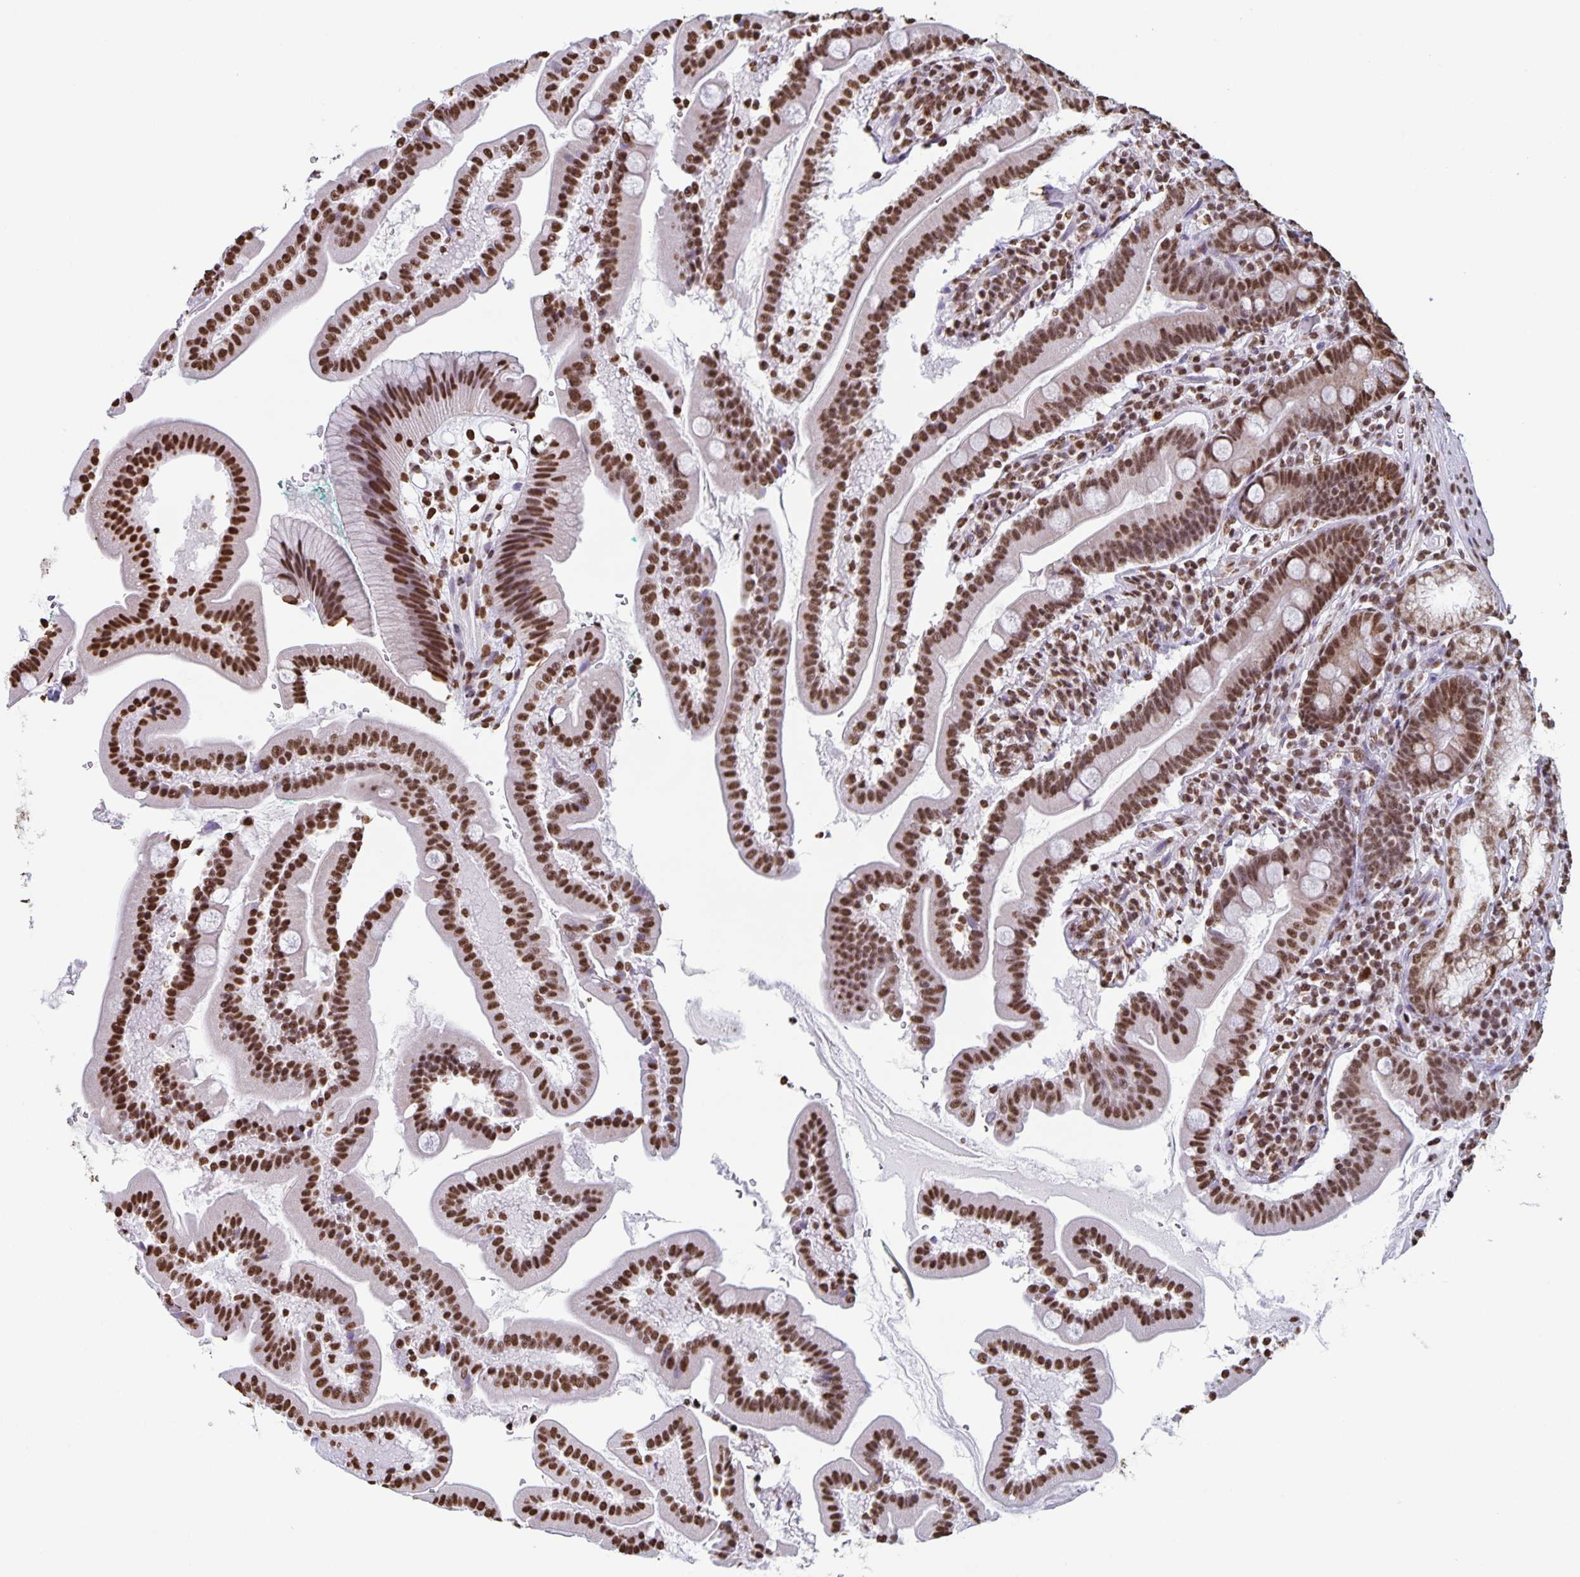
{"staining": {"intensity": "strong", "quantity": ">75%", "location": "nuclear"}, "tissue": "duodenum", "cell_type": "Glandular cells", "image_type": "normal", "snomed": [{"axis": "morphology", "description": "Normal tissue, NOS"}, {"axis": "topography", "description": "Duodenum"}], "caption": "Glandular cells reveal strong nuclear staining in approximately >75% of cells in benign duodenum.", "gene": "DUT", "patient": {"sex": "female", "age": 67}}